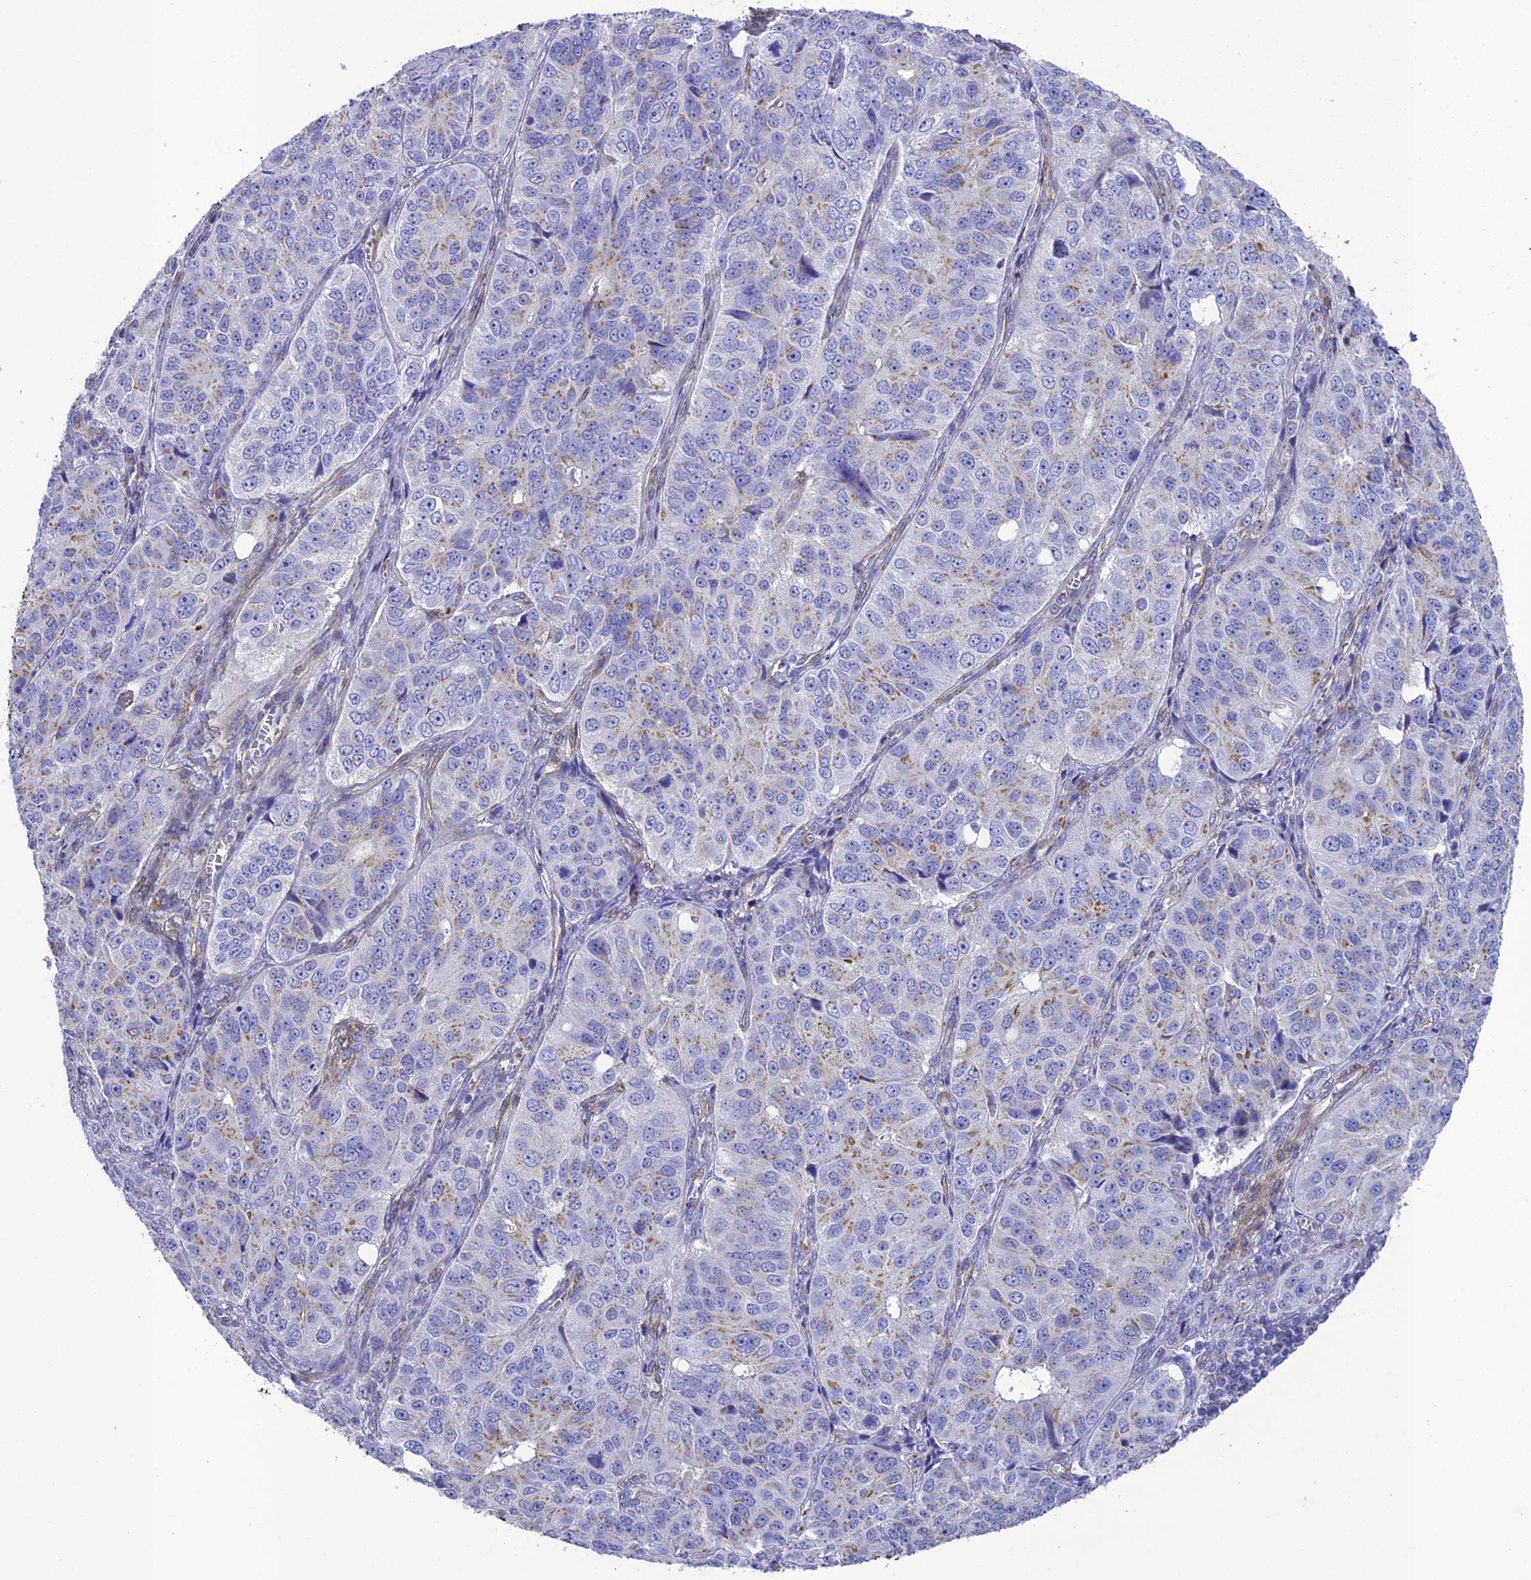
{"staining": {"intensity": "weak", "quantity": "25%-75%", "location": "cytoplasmic/membranous"}, "tissue": "ovarian cancer", "cell_type": "Tumor cells", "image_type": "cancer", "snomed": [{"axis": "morphology", "description": "Carcinoma, endometroid"}, {"axis": "topography", "description": "Ovary"}], "caption": "The micrograph reveals immunohistochemical staining of ovarian endometroid carcinoma. There is weak cytoplasmic/membranous expression is seen in approximately 25%-75% of tumor cells. Using DAB (3,3'-diaminobenzidine) (brown) and hematoxylin (blue) stains, captured at high magnification using brightfield microscopy.", "gene": "TNS1", "patient": {"sex": "female", "age": 51}}